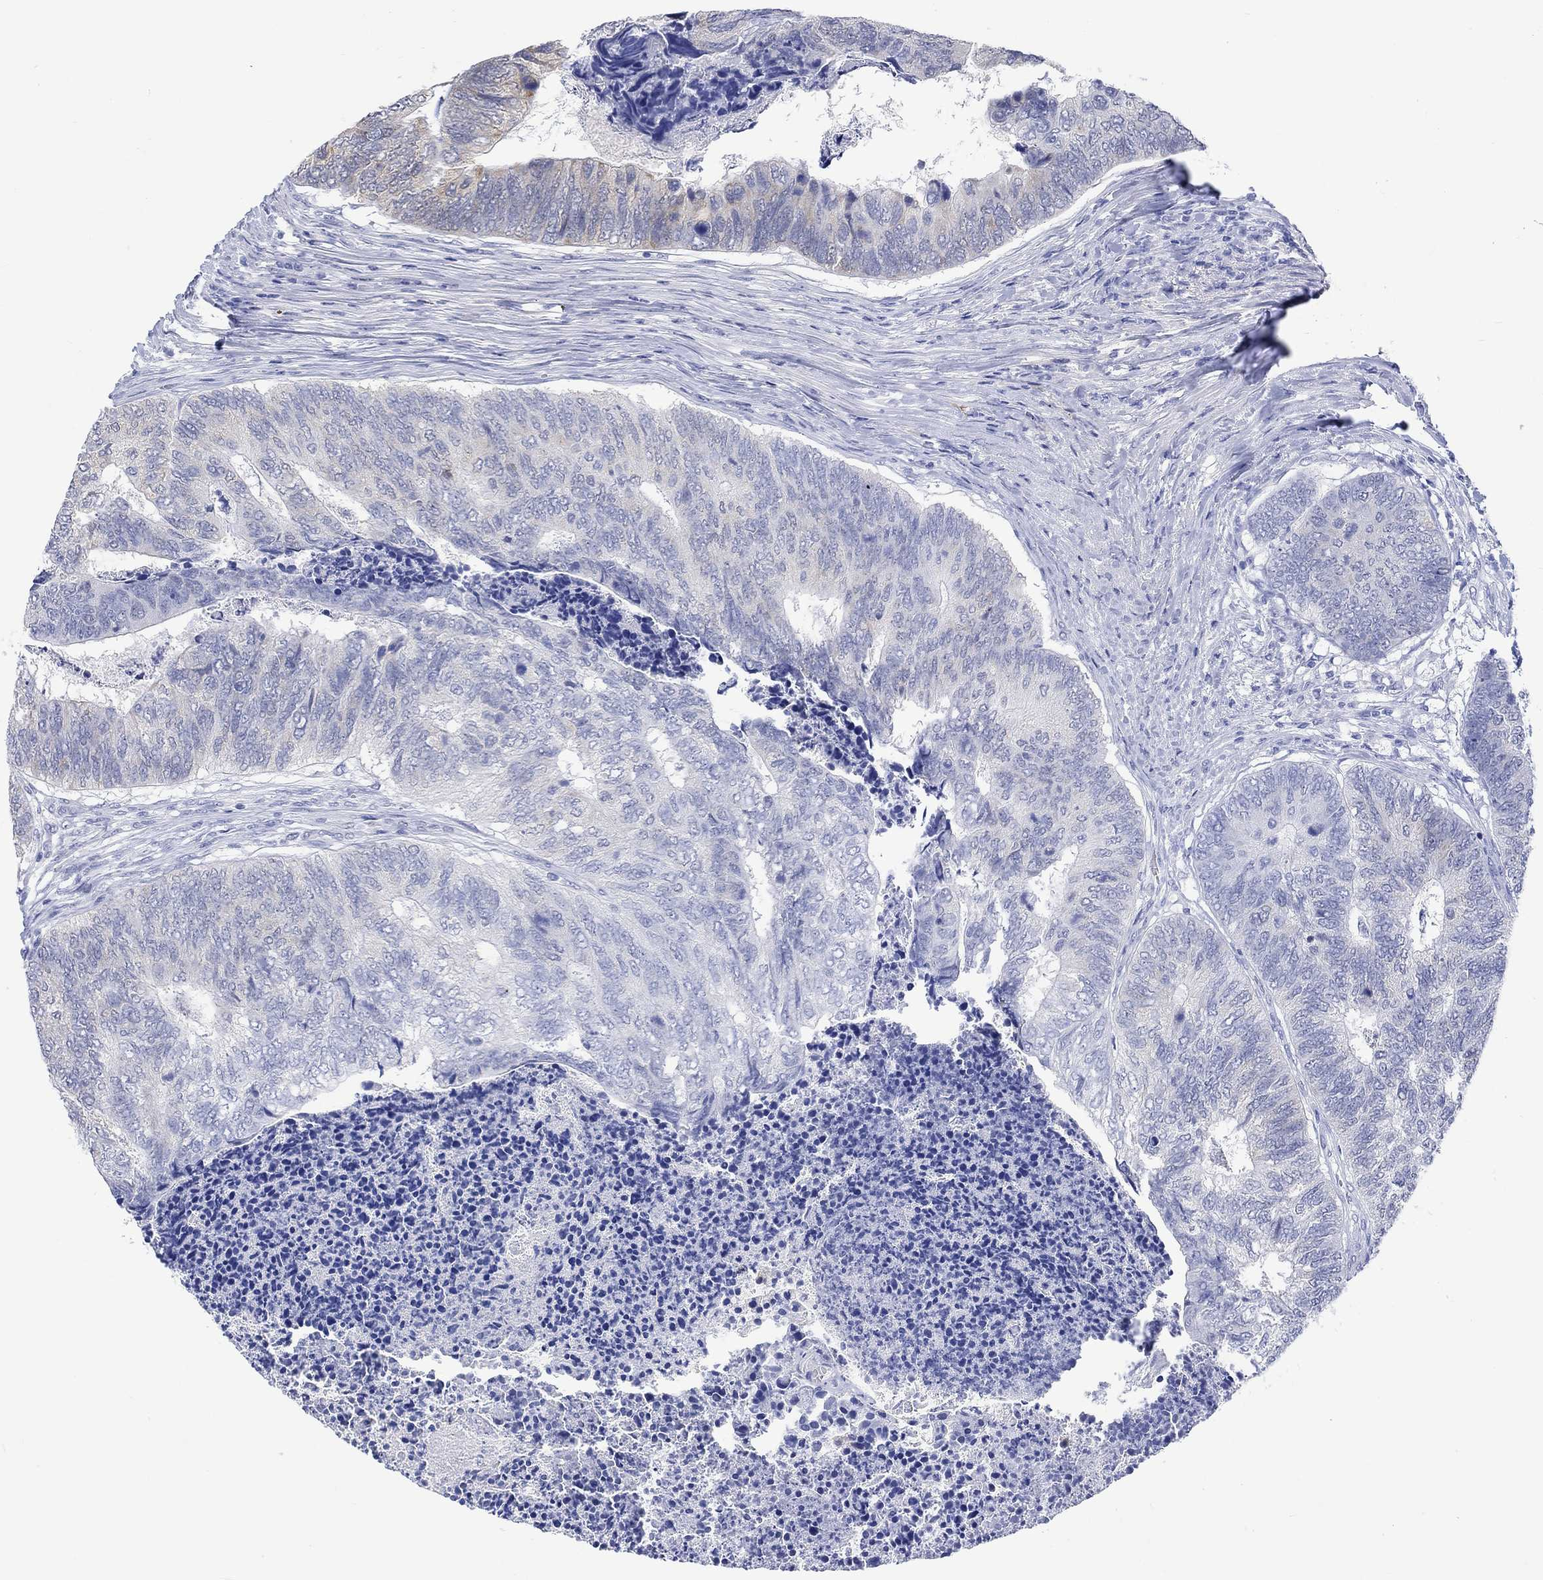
{"staining": {"intensity": "weak", "quantity": "<25%", "location": "cytoplasmic/membranous"}, "tissue": "colorectal cancer", "cell_type": "Tumor cells", "image_type": "cancer", "snomed": [{"axis": "morphology", "description": "Adenocarcinoma, NOS"}, {"axis": "topography", "description": "Colon"}], "caption": "High magnification brightfield microscopy of adenocarcinoma (colorectal) stained with DAB (brown) and counterstained with hematoxylin (blue): tumor cells show no significant staining.", "gene": "MSI1", "patient": {"sex": "female", "age": 67}}